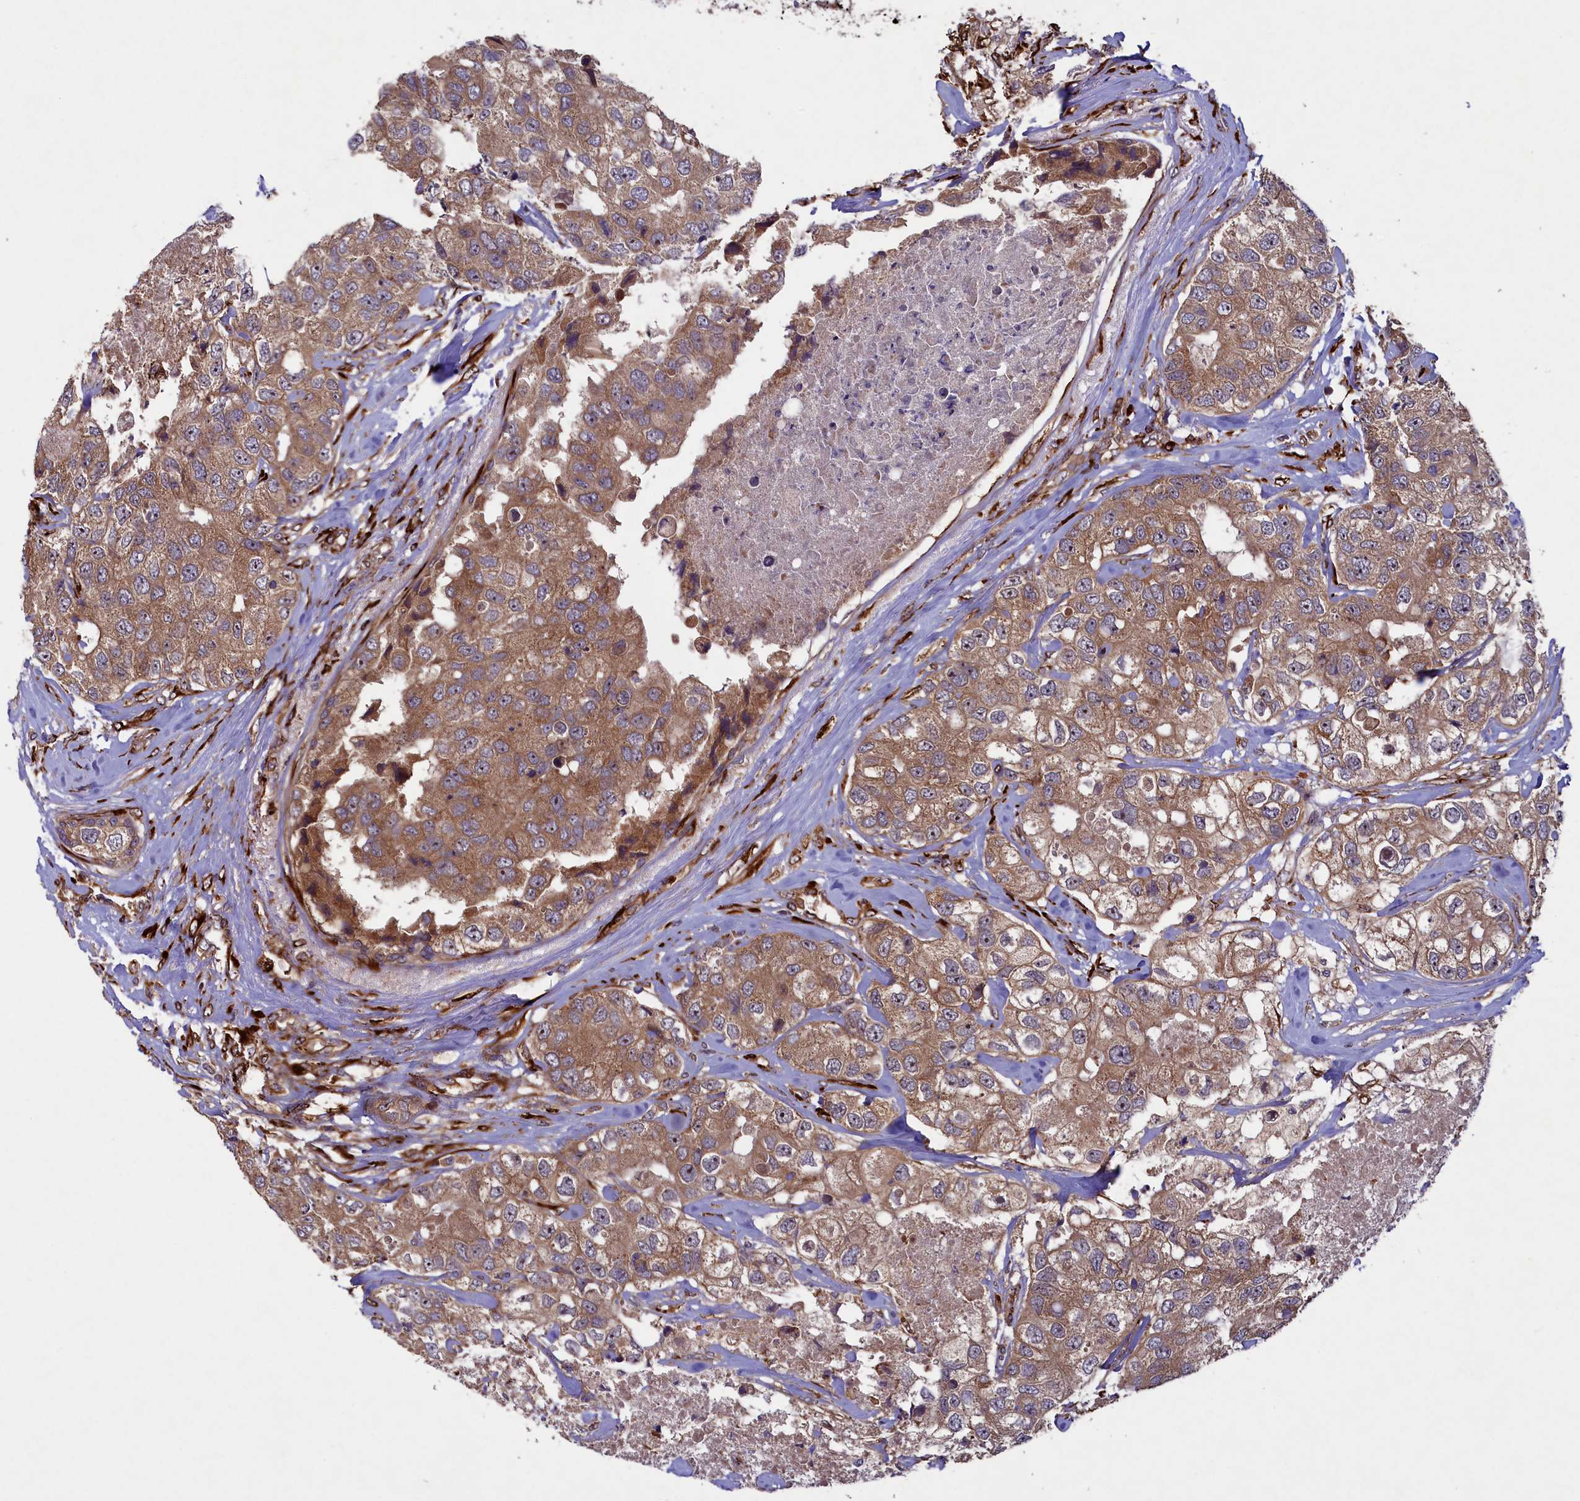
{"staining": {"intensity": "moderate", "quantity": ">75%", "location": "cytoplasmic/membranous"}, "tissue": "breast cancer", "cell_type": "Tumor cells", "image_type": "cancer", "snomed": [{"axis": "morphology", "description": "Duct carcinoma"}, {"axis": "topography", "description": "Breast"}], "caption": "There is medium levels of moderate cytoplasmic/membranous expression in tumor cells of invasive ductal carcinoma (breast), as demonstrated by immunohistochemical staining (brown color).", "gene": "ARRDC4", "patient": {"sex": "female", "age": 62}}